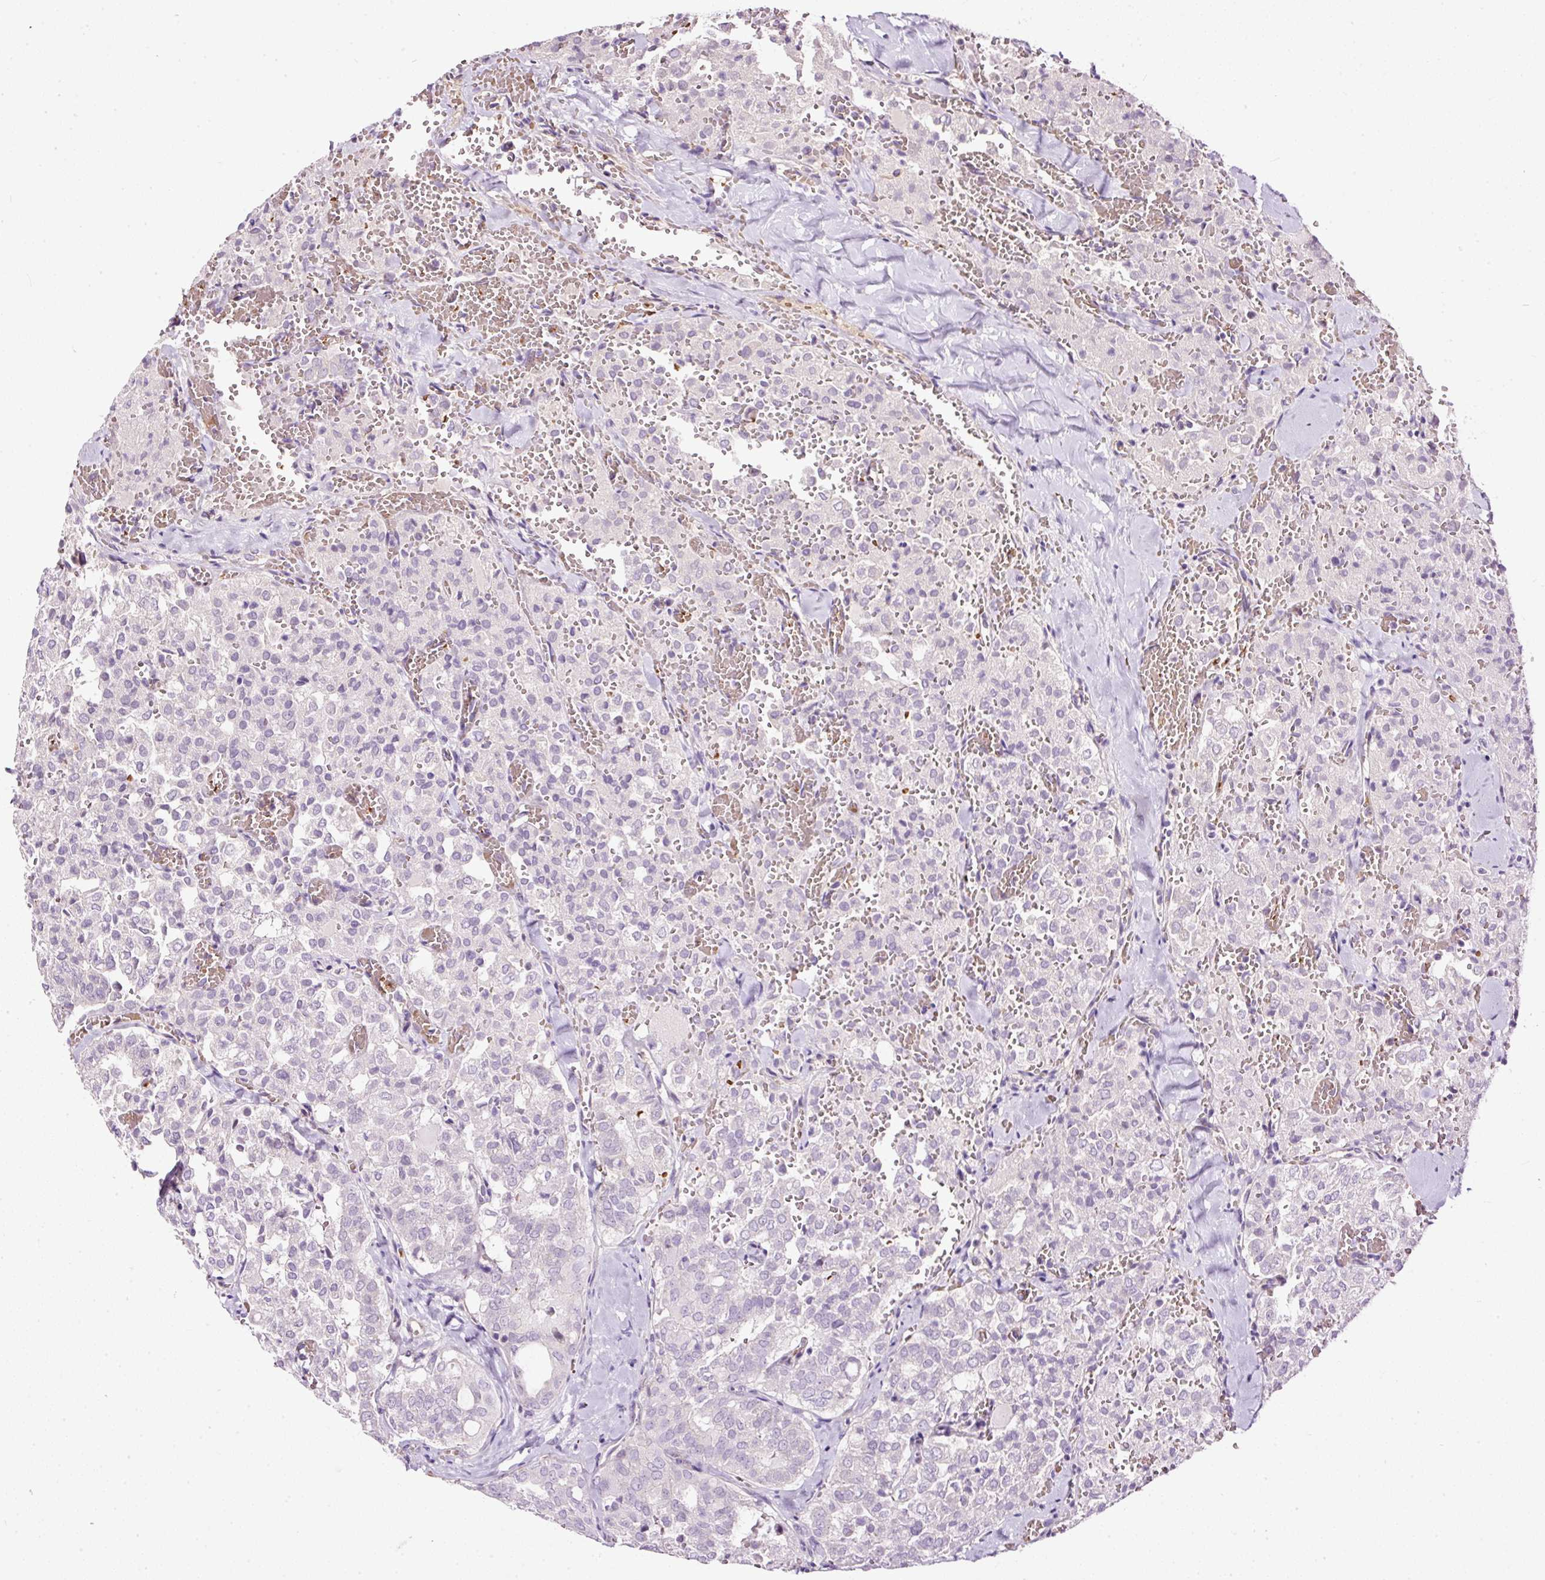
{"staining": {"intensity": "negative", "quantity": "none", "location": "none"}, "tissue": "thyroid cancer", "cell_type": "Tumor cells", "image_type": "cancer", "snomed": [{"axis": "morphology", "description": "Follicular adenoma carcinoma, NOS"}, {"axis": "topography", "description": "Thyroid gland"}], "caption": "Immunohistochemistry micrograph of neoplastic tissue: human thyroid cancer (follicular adenoma carcinoma) stained with DAB (3,3'-diaminobenzidine) demonstrates no significant protein positivity in tumor cells. The staining was performed using DAB (3,3'-diaminobenzidine) to visualize the protein expression in brown, while the nuclei were stained in blue with hematoxylin (Magnification: 20x).", "gene": "USHBP1", "patient": {"sex": "male", "age": 75}}